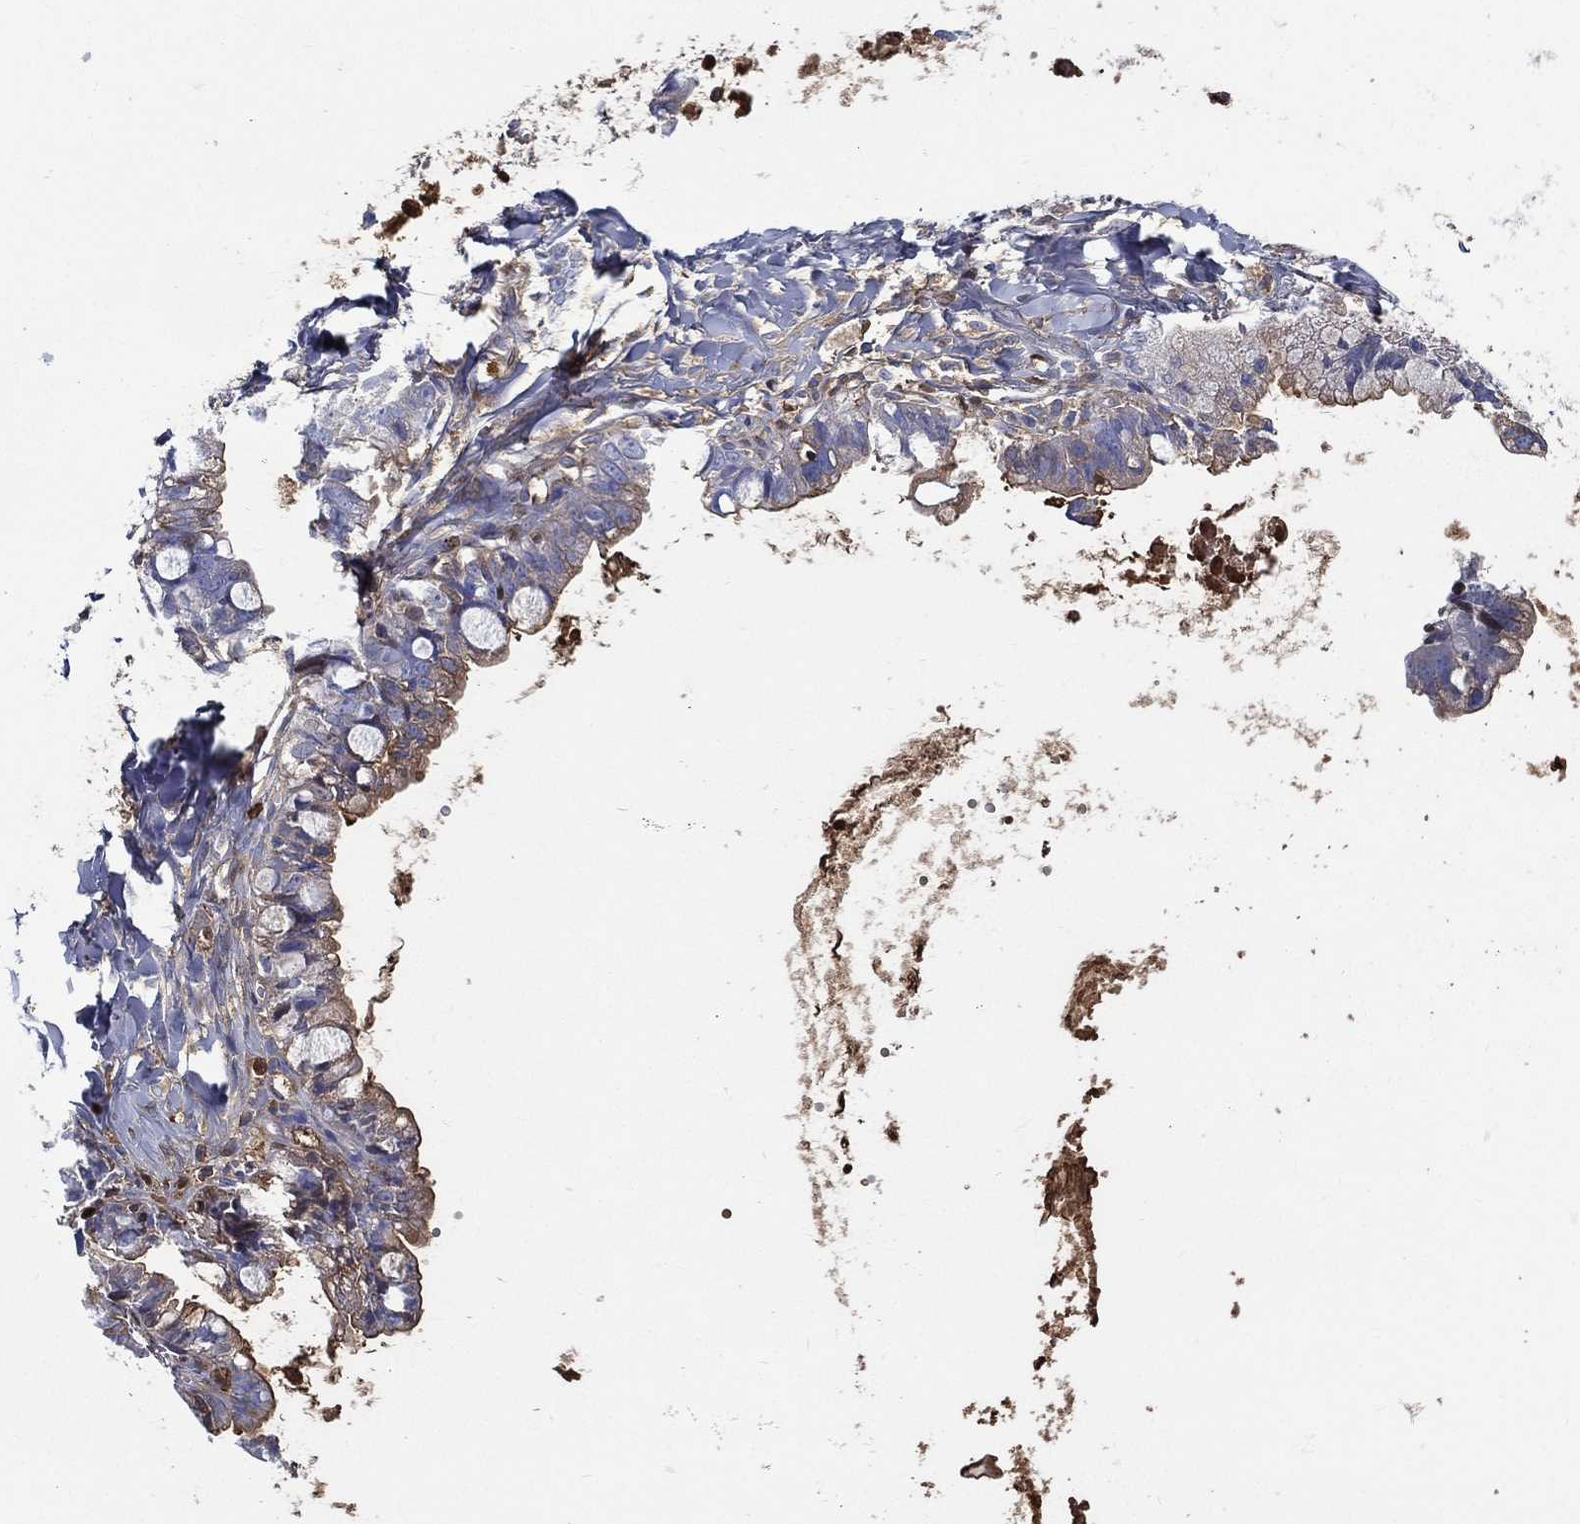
{"staining": {"intensity": "moderate", "quantity": "<25%", "location": "cytoplasmic/membranous"}, "tissue": "ovarian cancer", "cell_type": "Tumor cells", "image_type": "cancer", "snomed": [{"axis": "morphology", "description": "Cystadenocarcinoma, mucinous, NOS"}, {"axis": "topography", "description": "Ovary"}], "caption": "The image reveals staining of mucinous cystadenocarcinoma (ovarian), revealing moderate cytoplasmic/membranous protein positivity (brown color) within tumor cells.", "gene": "IFNB1", "patient": {"sex": "female", "age": 63}}